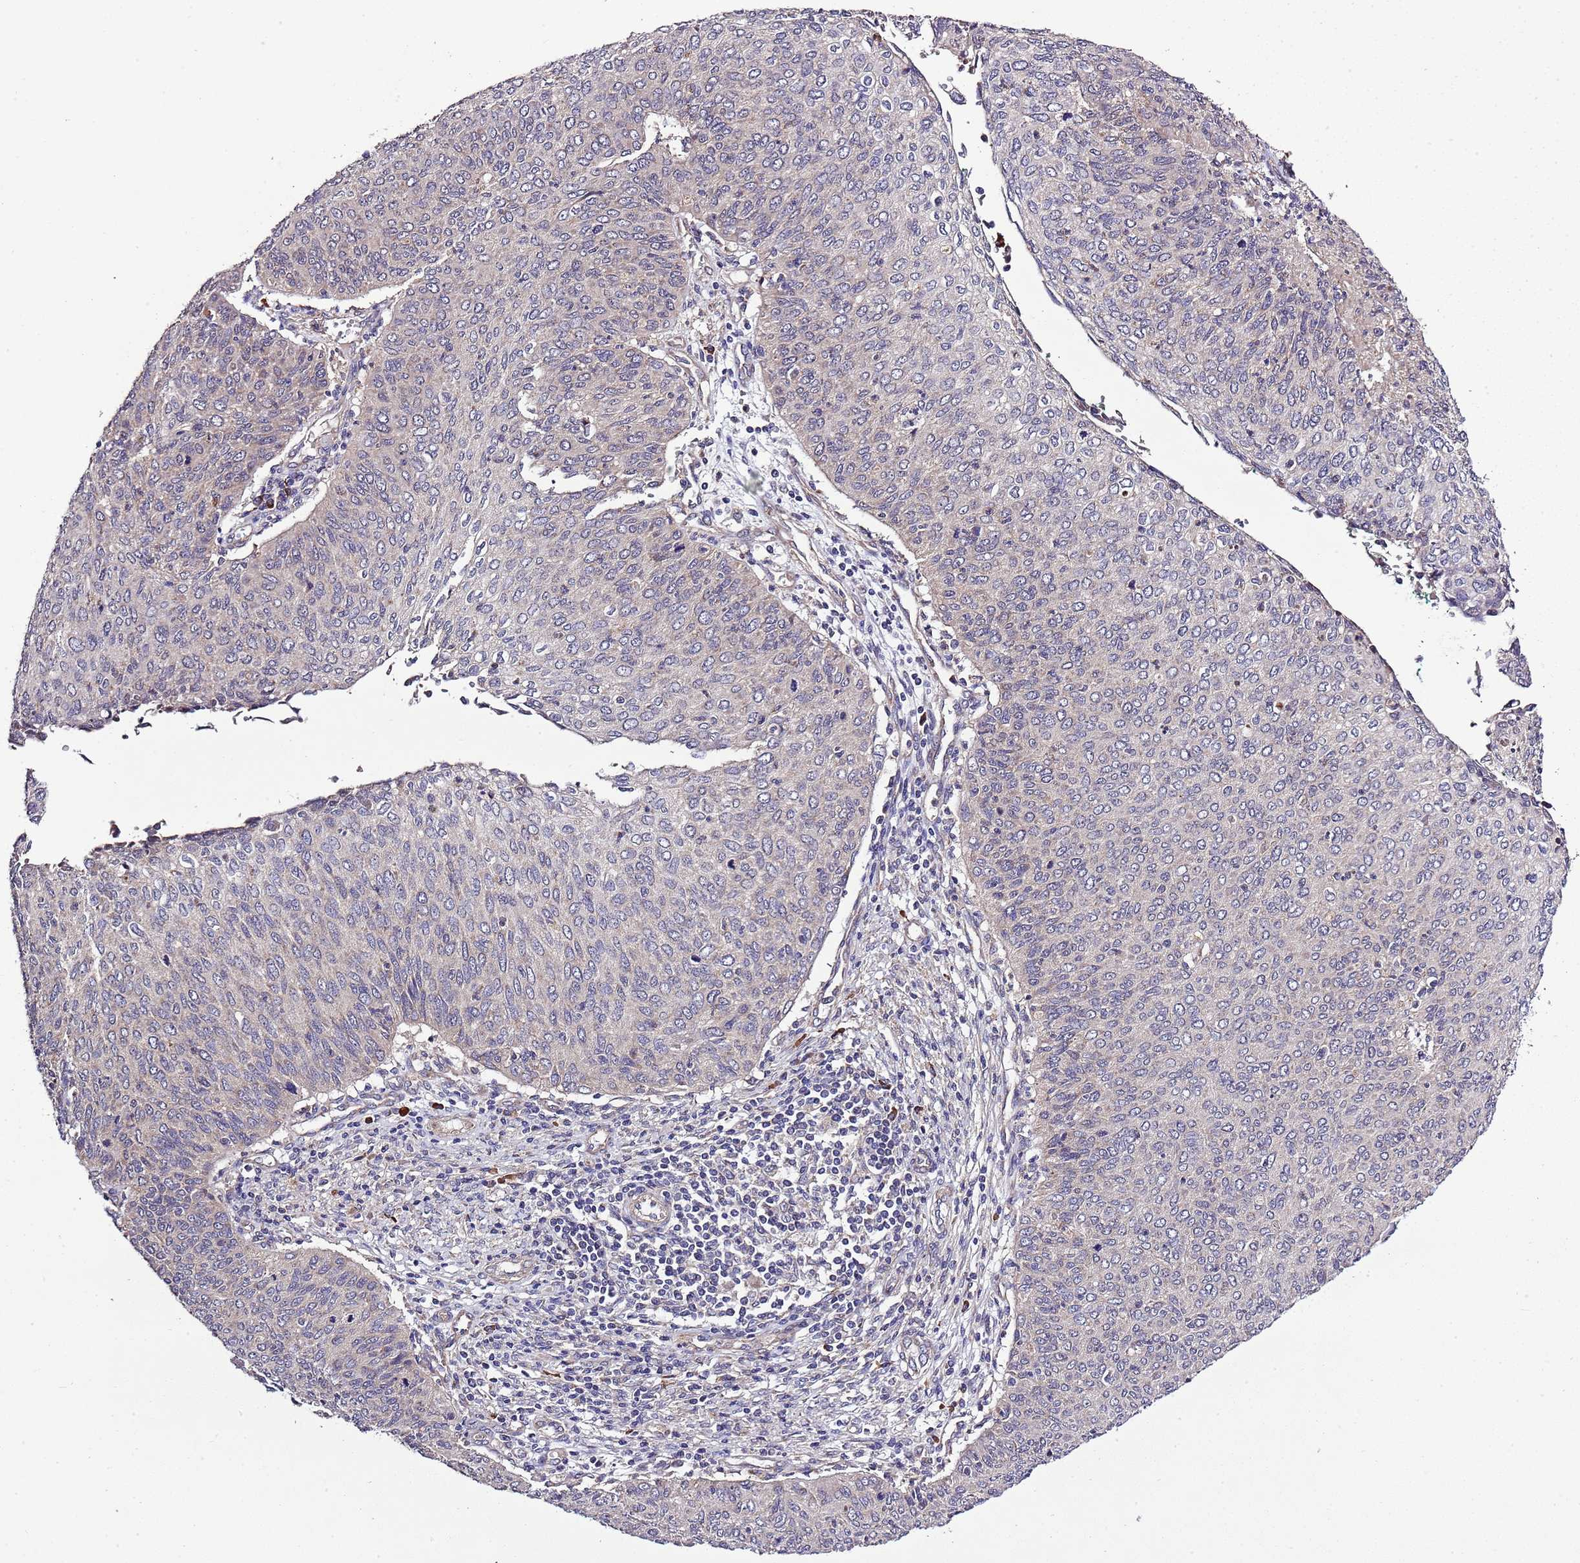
{"staining": {"intensity": "negative", "quantity": "none", "location": "none"}, "tissue": "cervical cancer", "cell_type": "Tumor cells", "image_type": "cancer", "snomed": [{"axis": "morphology", "description": "Squamous cell carcinoma, NOS"}, {"axis": "topography", "description": "Cervix"}], "caption": "The micrograph shows no staining of tumor cells in squamous cell carcinoma (cervical). (Immunohistochemistry, brightfield microscopy, high magnification).", "gene": "MFNG", "patient": {"sex": "female", "age": 38}}